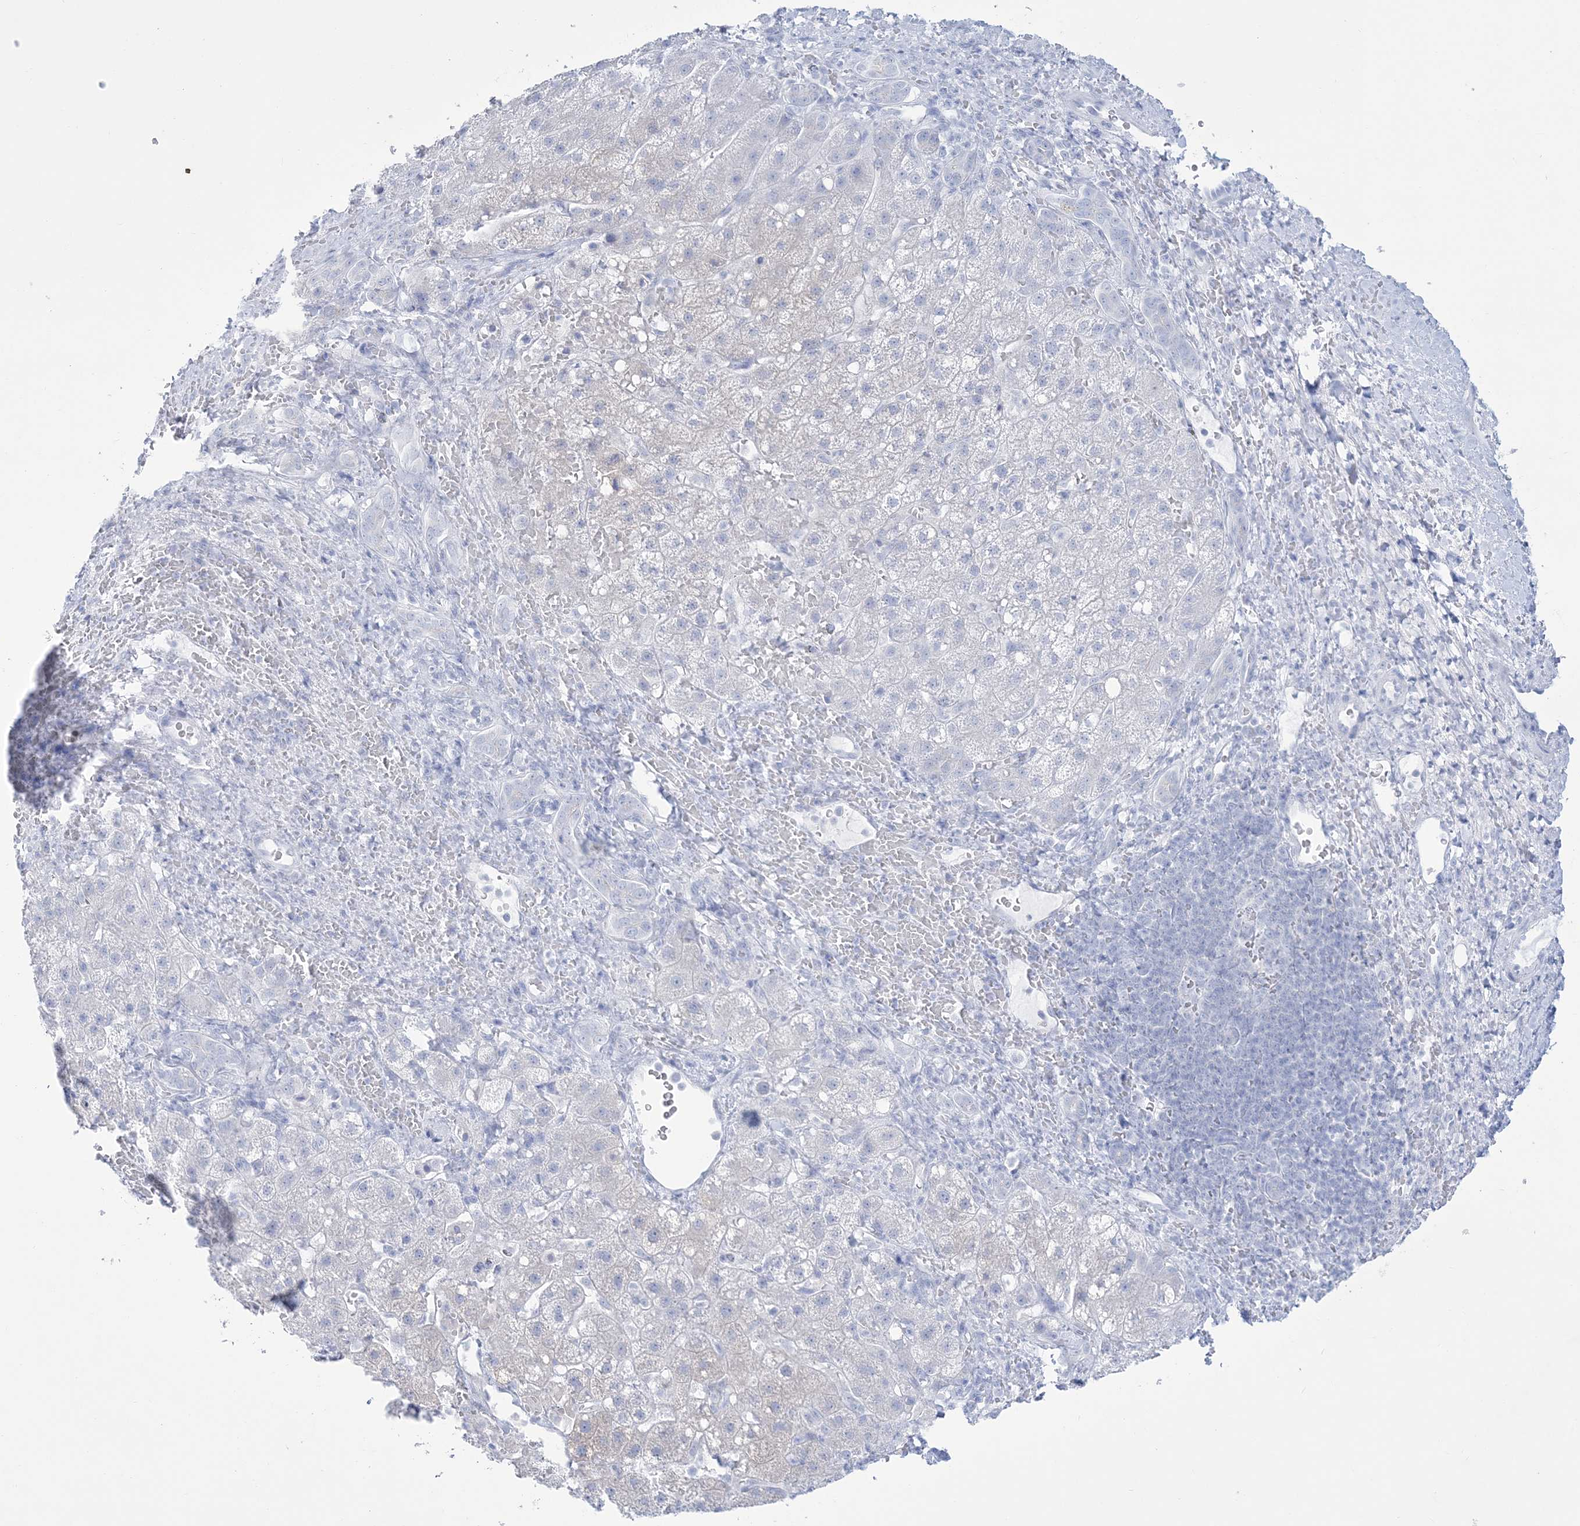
{"staining": {"intensity": "negative", "quantity": "none", "location": "none"}, "tissue": "liver cancer", "cell_type": "Tumor cells", "image_type": "cancer", "snomed": [{"axis": "morphology", "description": "Carcinoma, Hepatocellular, NOS"}, {"axis": "topography", "description": "Liver"}], "caption": "Immunohistochemistry (IHC) of liver cancer (hepatocellular carcinoma) displays no staining in tumor cells.", "gene": "RBP2", "patient": {"sex": "male", "age": 57}}